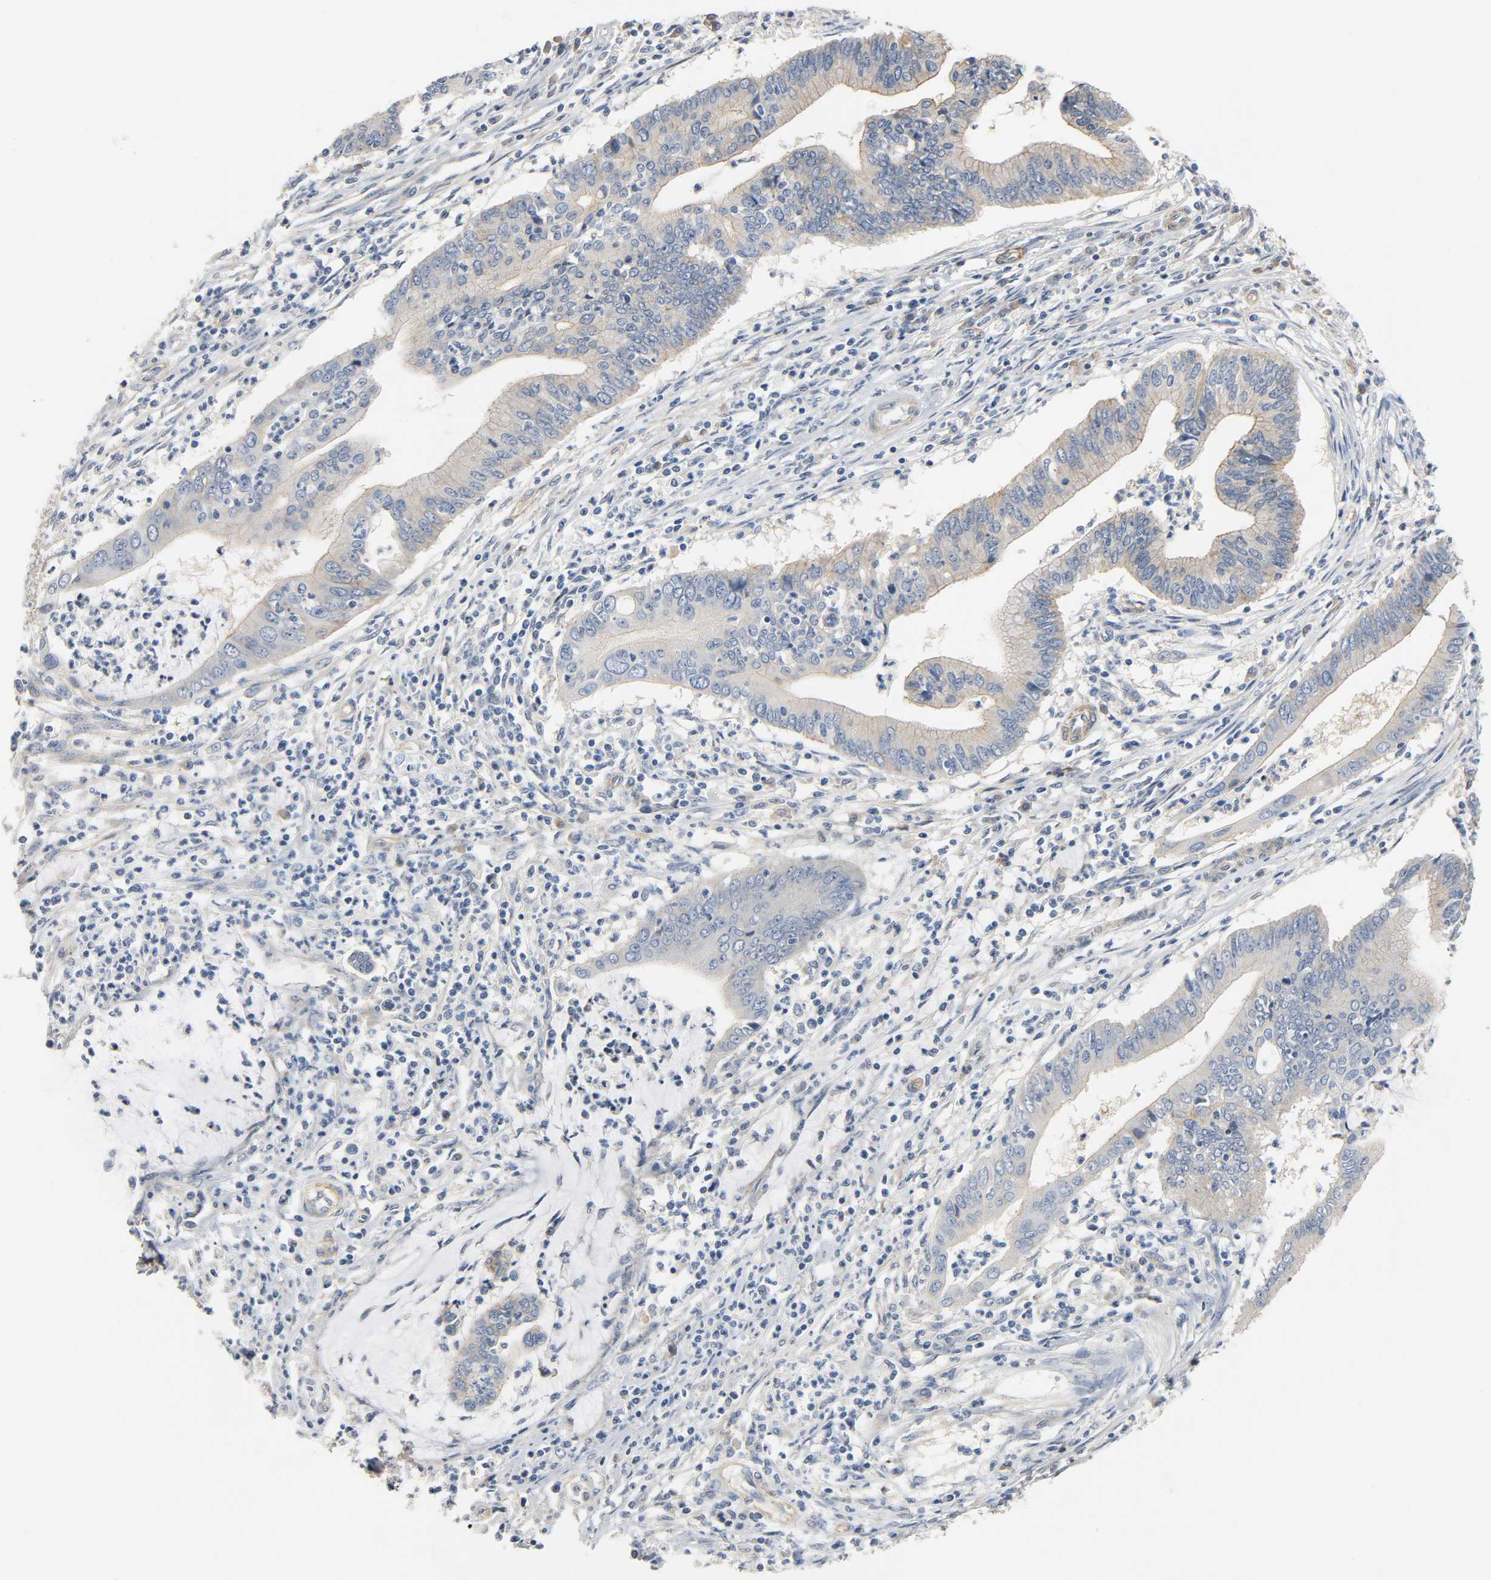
{"staining": {"intensity": "moderate", "quantity": ">75%", "location": "cytoplasmic/membranous"}, "tissue": "cervical cancer", "cell_type": "Tumor cells", "image_type": "cancer", "snomed": [{"axis": "morphology", "description": "Adenocarcinoma, NOS"}, {"axis": "topography", "description": "Cervix"}], "caption": "Cervical cancer stained for a protein (brown) shows moderate cytoplasmic/membranous positive staining in approximately >75% of tumor cells.", "gene": "ARPC1A", "patient": {"sex": "female", "age": 36}}